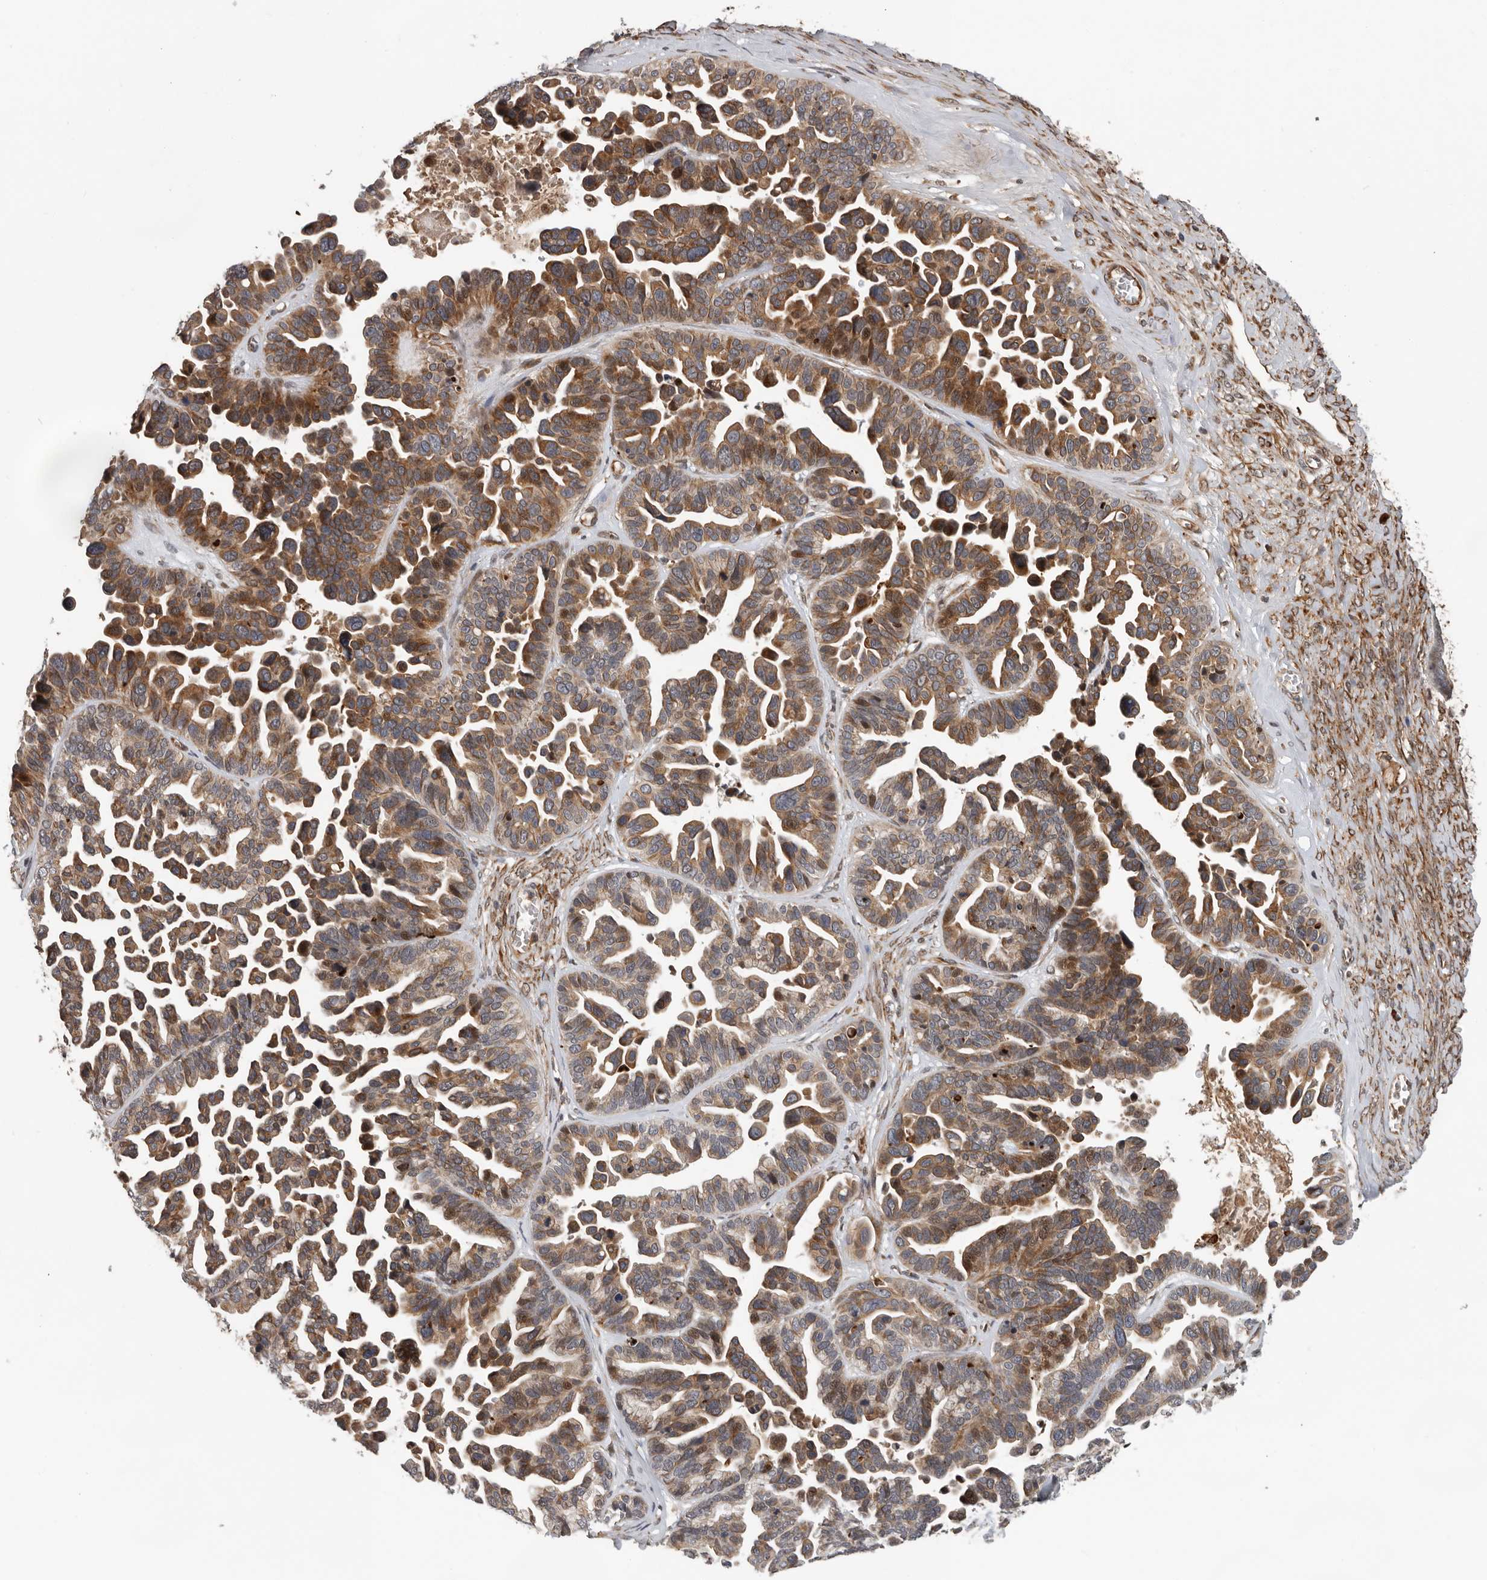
{"staining": {"intensity": "moderate", "quantity": ">75%", "location": "cytoplasmic/membranous,nuclear"}, "tissue": "ovarian cancer", "cell_type": "Tumor cells", "image_type": "cancer", "snomed": [{"axis": "morphology", "description": "Cystadenocarcinoma, serous, NOS"}, {"axis": "topography", "description": "Ovary"}], "caption": "Human serous cystadenocarcinoma (ovarian) stained for a protein (brown) reveals moderate cytoplasmic/membranous and nuclear positive positivity in approximately >75% of tumor cells.", "gene": "RNF157", "patient": {"sex": "female", "age": 56}}